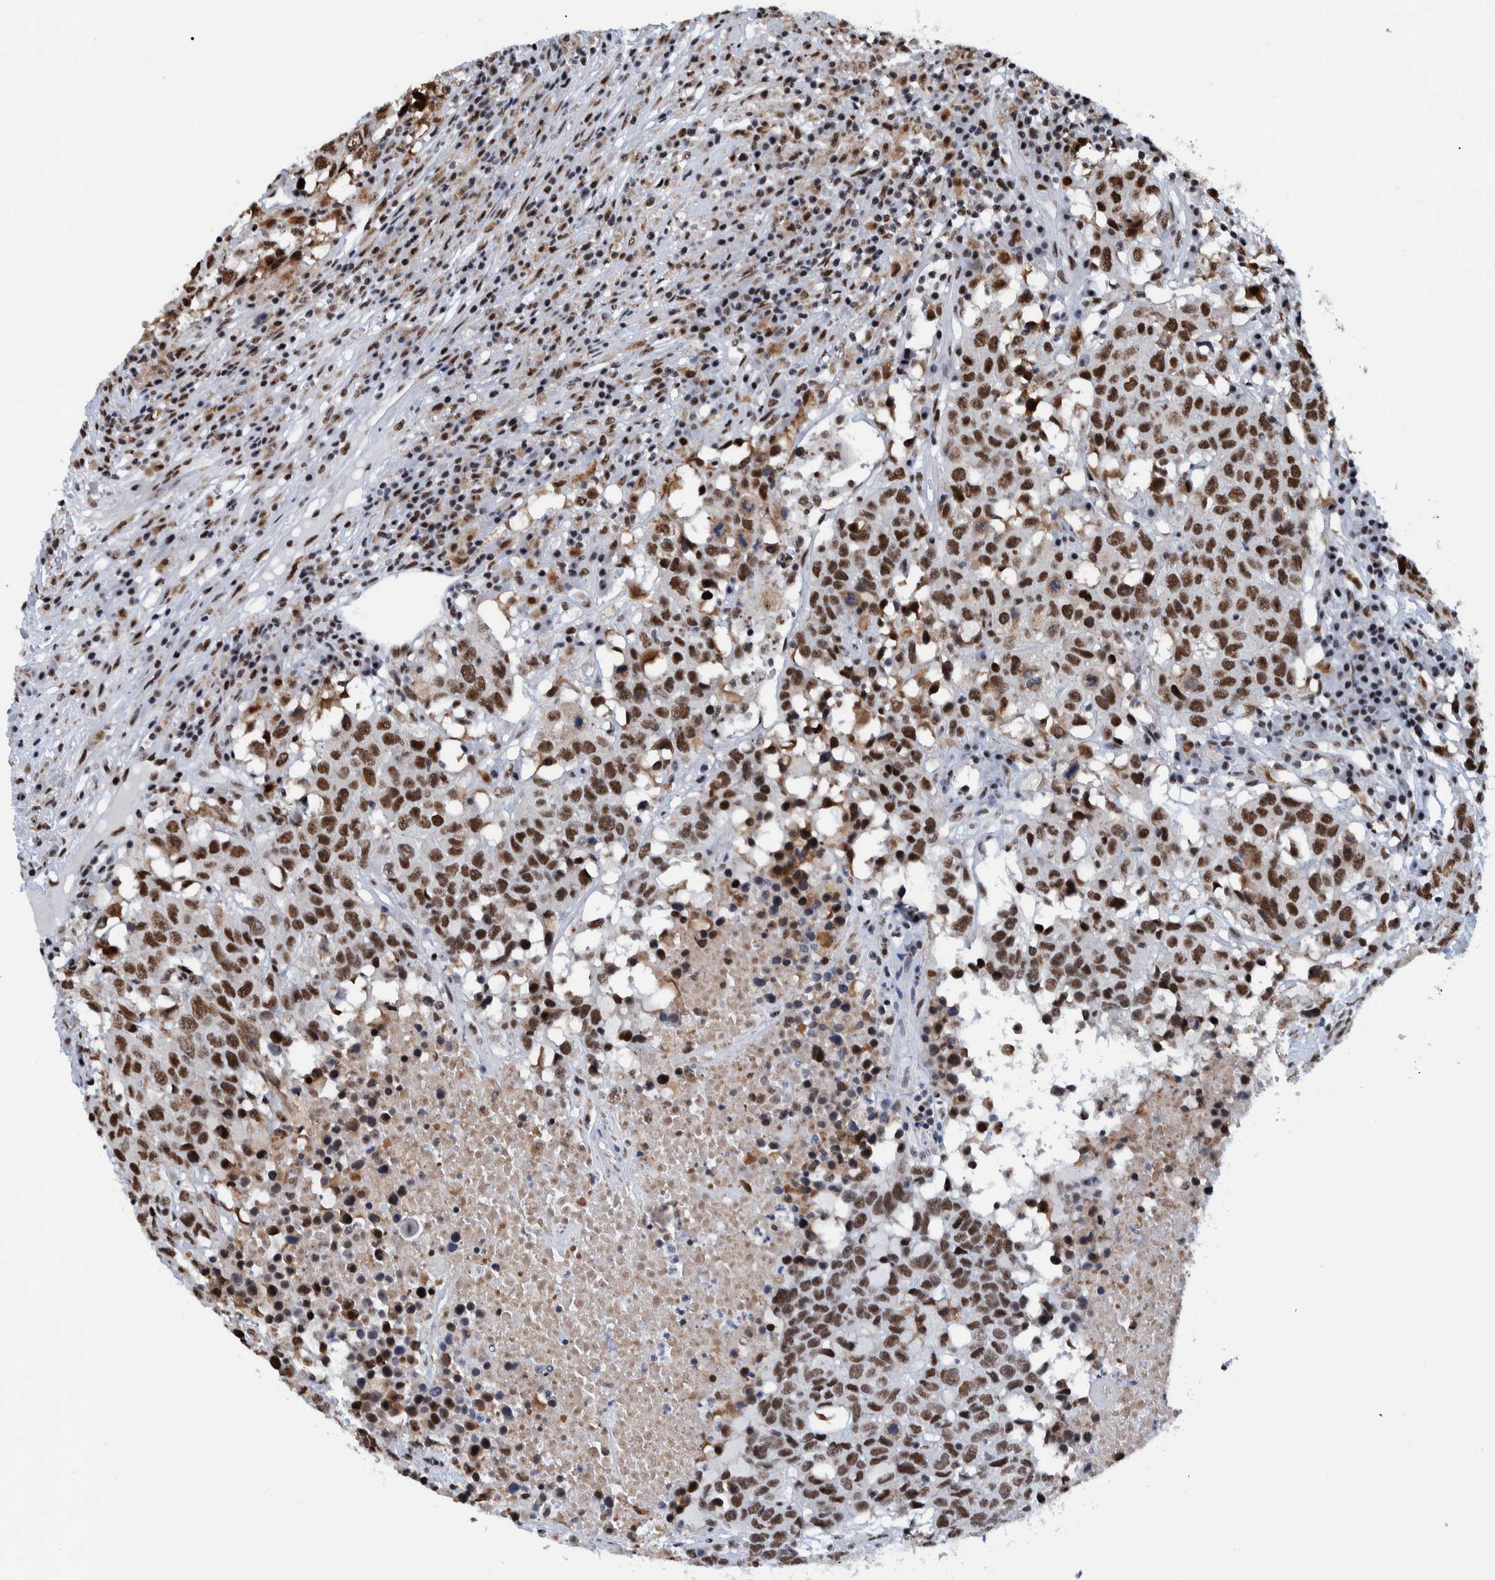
{"staining": {"intensity": "strong", "quantity": ">75%", "location": "nuclear"}, "tissue": "head and neck cancer", "cell_type": "Tumor cells", "image_type": "cancer", "snomed": [{"axis": "morphology", "description": "Squamous cell carcinoma, NOS"}, {"axis": "topography", "description": "Head-Neck"}], "caption": "There is high levels of strong nuclear positivity in tumor cells of head and neck cancer, as demonstrated by immunohistochemical staining (brown color).", "gene": "EFTUD2", "patient": {"sex": "male", "age": 66}}